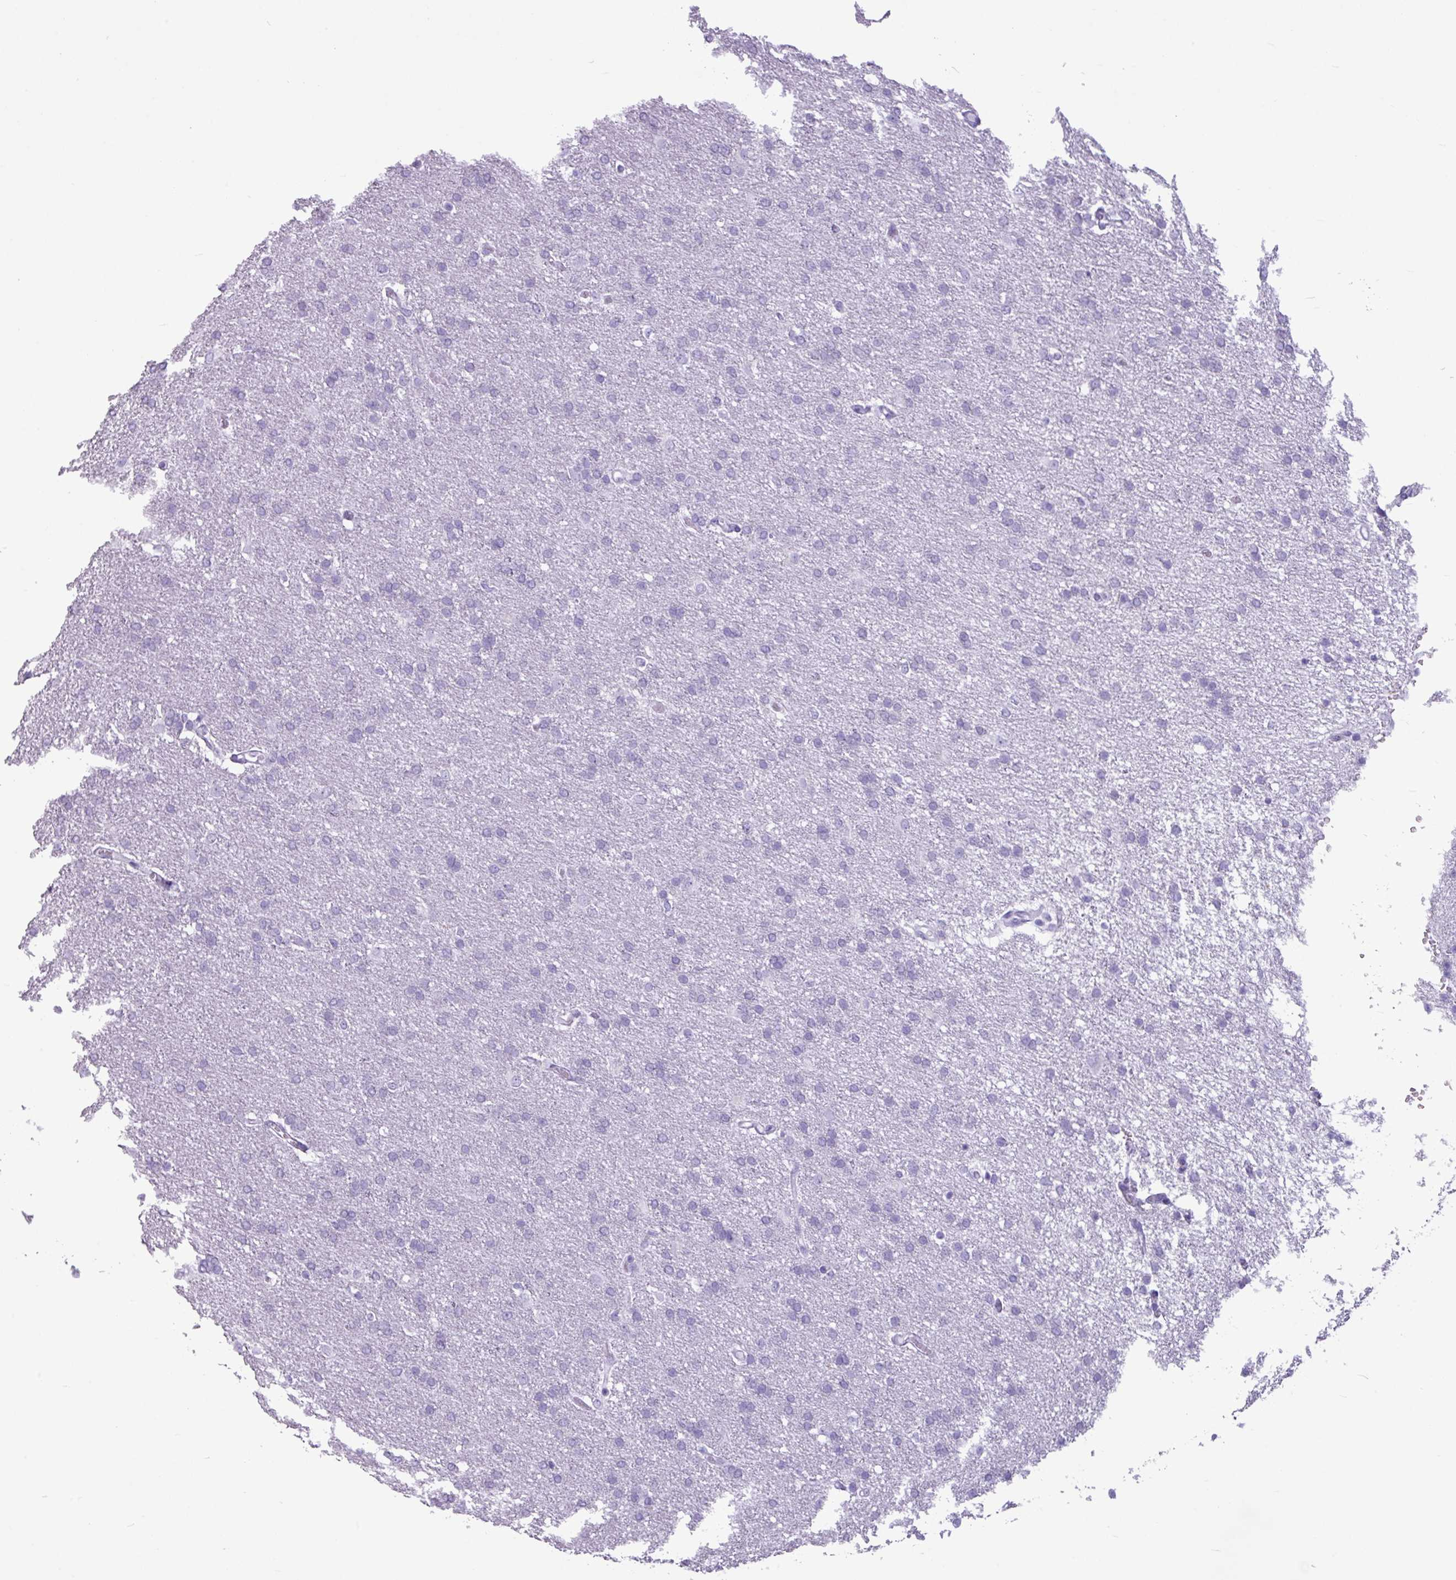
{"staining": {"intensity": "negative", "quantity": "none", "location": "none"}, "tissue": "glioma", "cell_type": "Tumor cells", "image_type": "cancer", "snomed": [{"axis": "morphology", "description": "Glioma, malignant, High grade"}, {"axis": "topography", "description": "Brain"}], "caption": "Immunohistochemical staining of human malignant high-grade glioma exhibits no significant expression in tumor cells.", "gene": "AMY1B", "patient": {"sex": "male", "age": 72}}